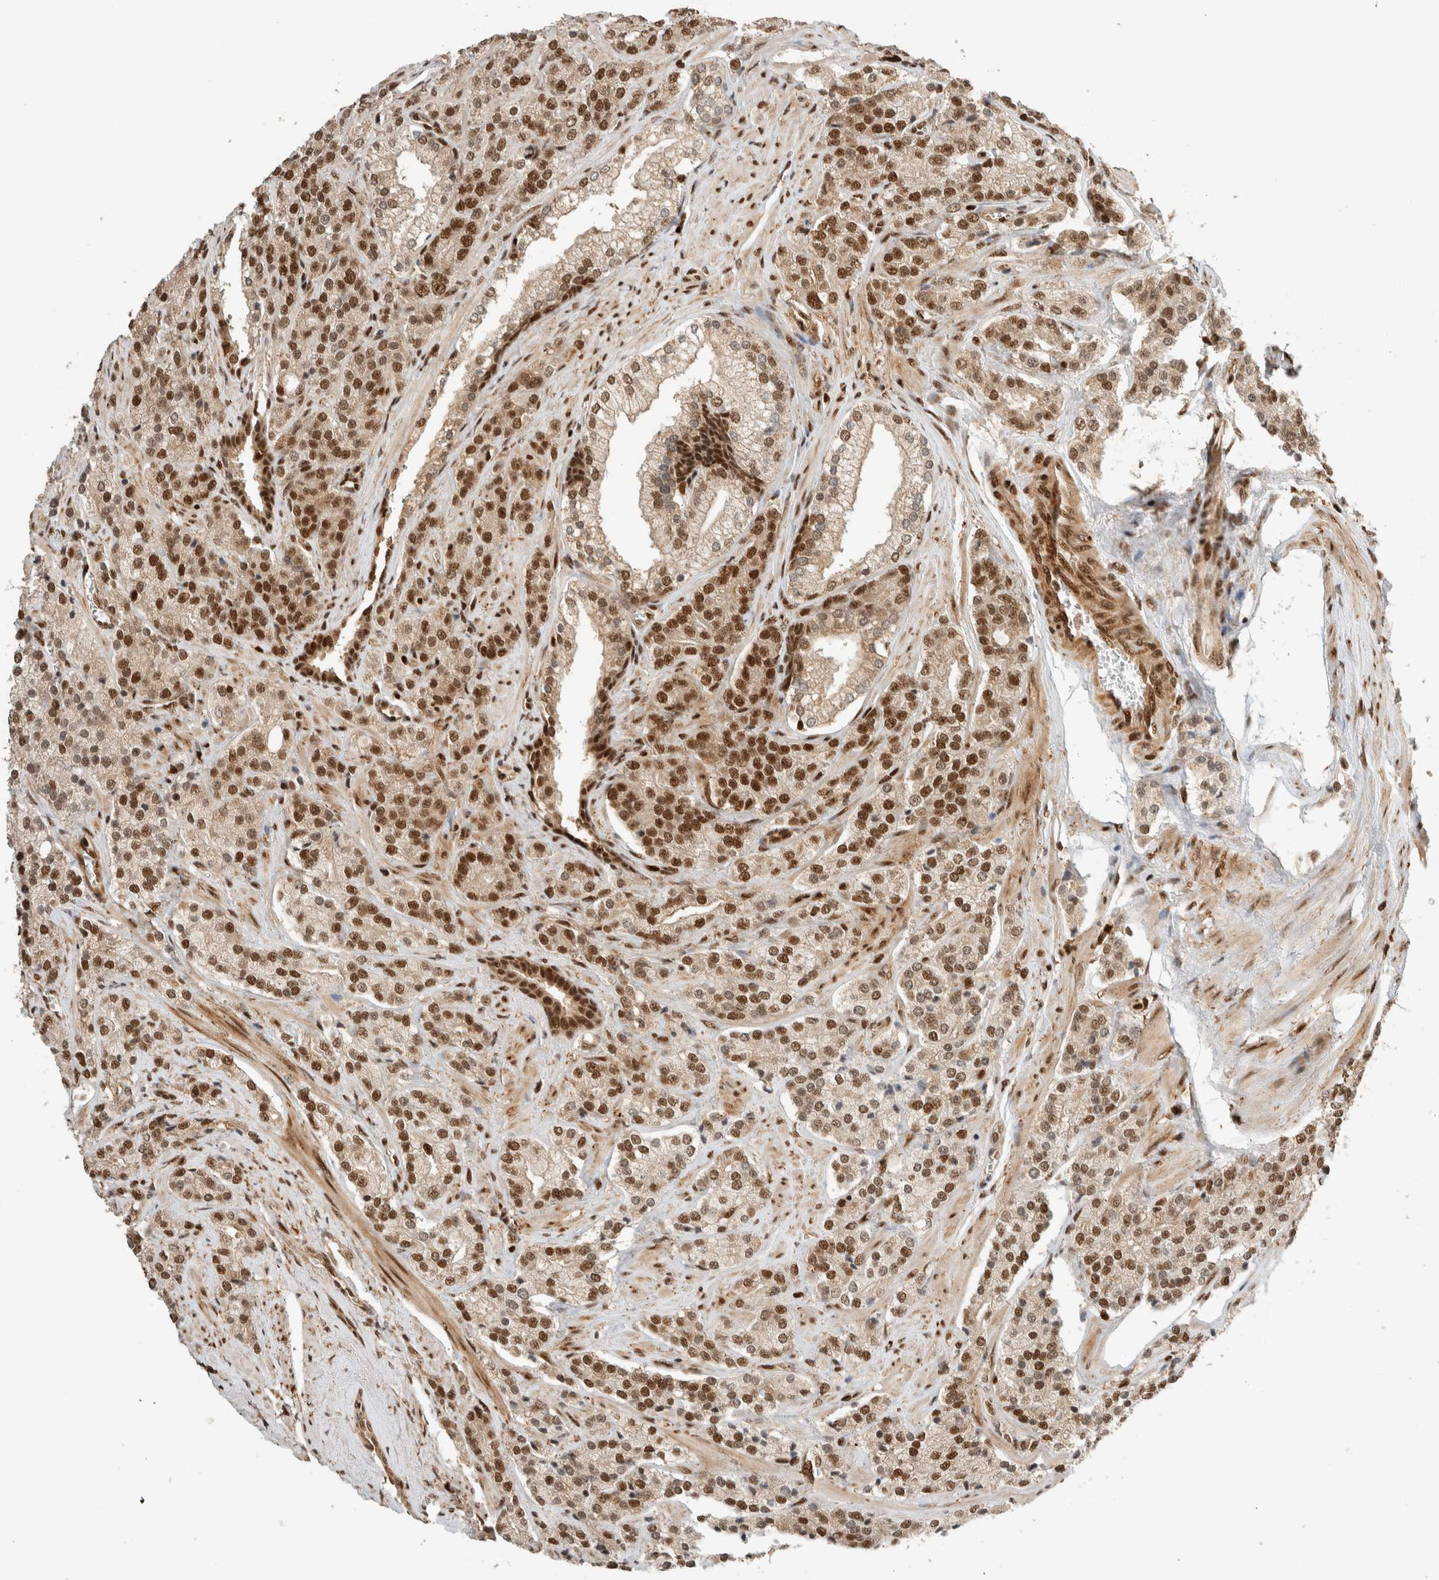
{"staining": {"intensity": "strong", "quantity": ">75%", "location": "nuclear"}, "tissue": "prostate cancer", "cell_type": "Tumor cells", "image_type": "cancer", "snomed": [{"axis": "morphology", "description": "Adenocarcinoma, High grade"}, {"axis": "topography", "description": "Prostate"}], "caption": "A histopathology image showing strong nuclear positivity in approximately >75% of tumor cells in prostate cancer (adenocarcinoma (high-grade)), as visualized by brown immunohistochemical staining.", "gene": "SNRNP40", "patient": {"sex": "male", "age": 71}}